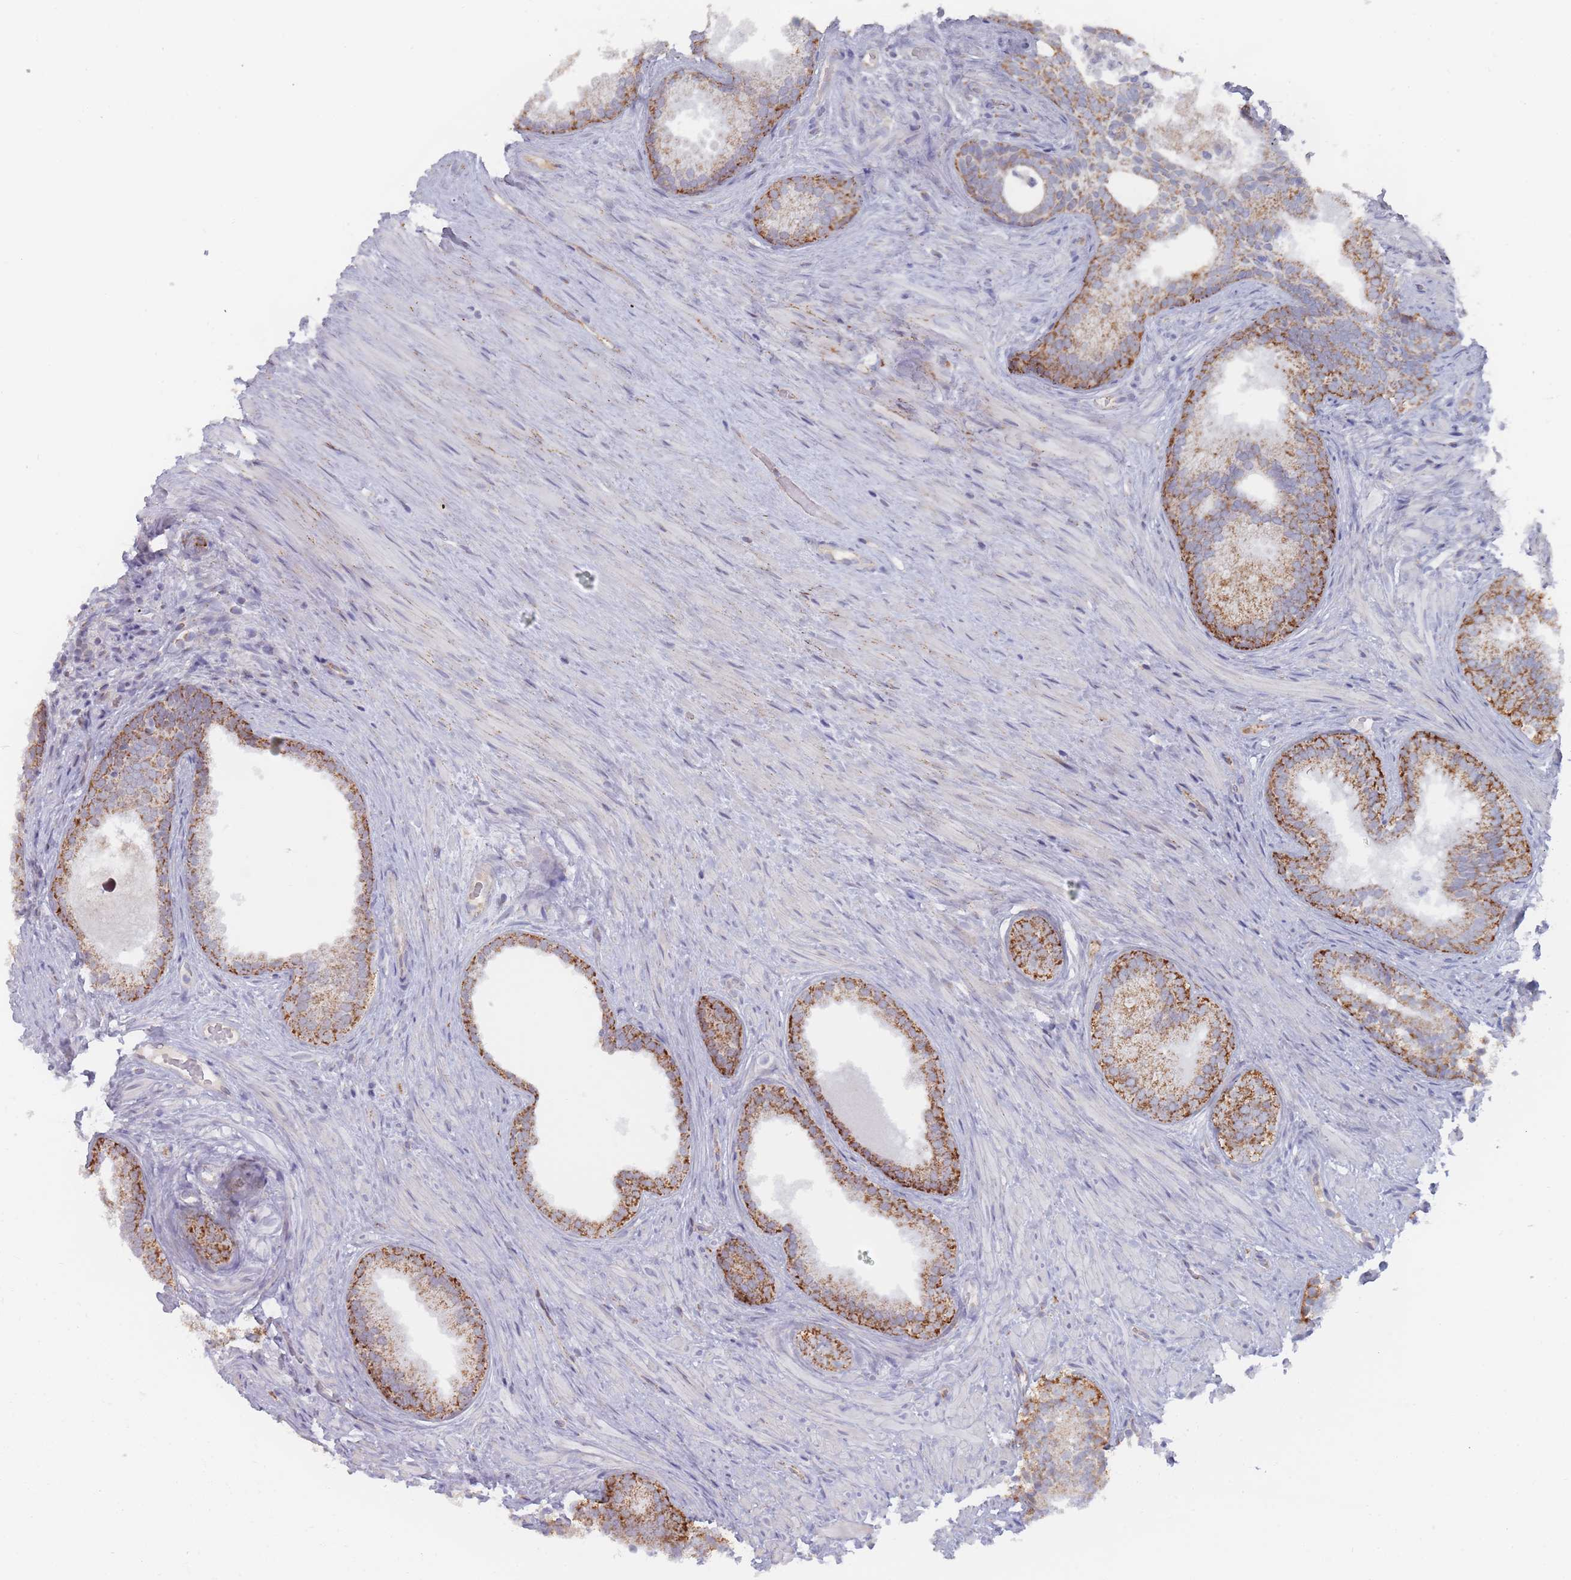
{"staining": {"intensity": "strong", "quantity": ">75%", "location": "cytoplasmic/membranous"}, "tissue": "prostate", "cell_type": "Glandular cells", "image_type": "normal", "snomed": [{"axis": "morphology", "description": "Normal tissue, NOS"}, {"axis": "topography", "description": "Prostate"}], "caption": "IHC staining of normal prostate, which exhibits high levels of strong cytoplasmic/membranous expression in approximately >75% of glandular cells indicating strong cytoplasmic/membranous protein positivity. The staining was performed using DAB (3,3'-diaminobenzidine) (brown) for protein detection and nuclei were counterstained in hematoxylin (blue).", "gene": "TRARG1", "patient": {"sex": "male", "age": 76}}